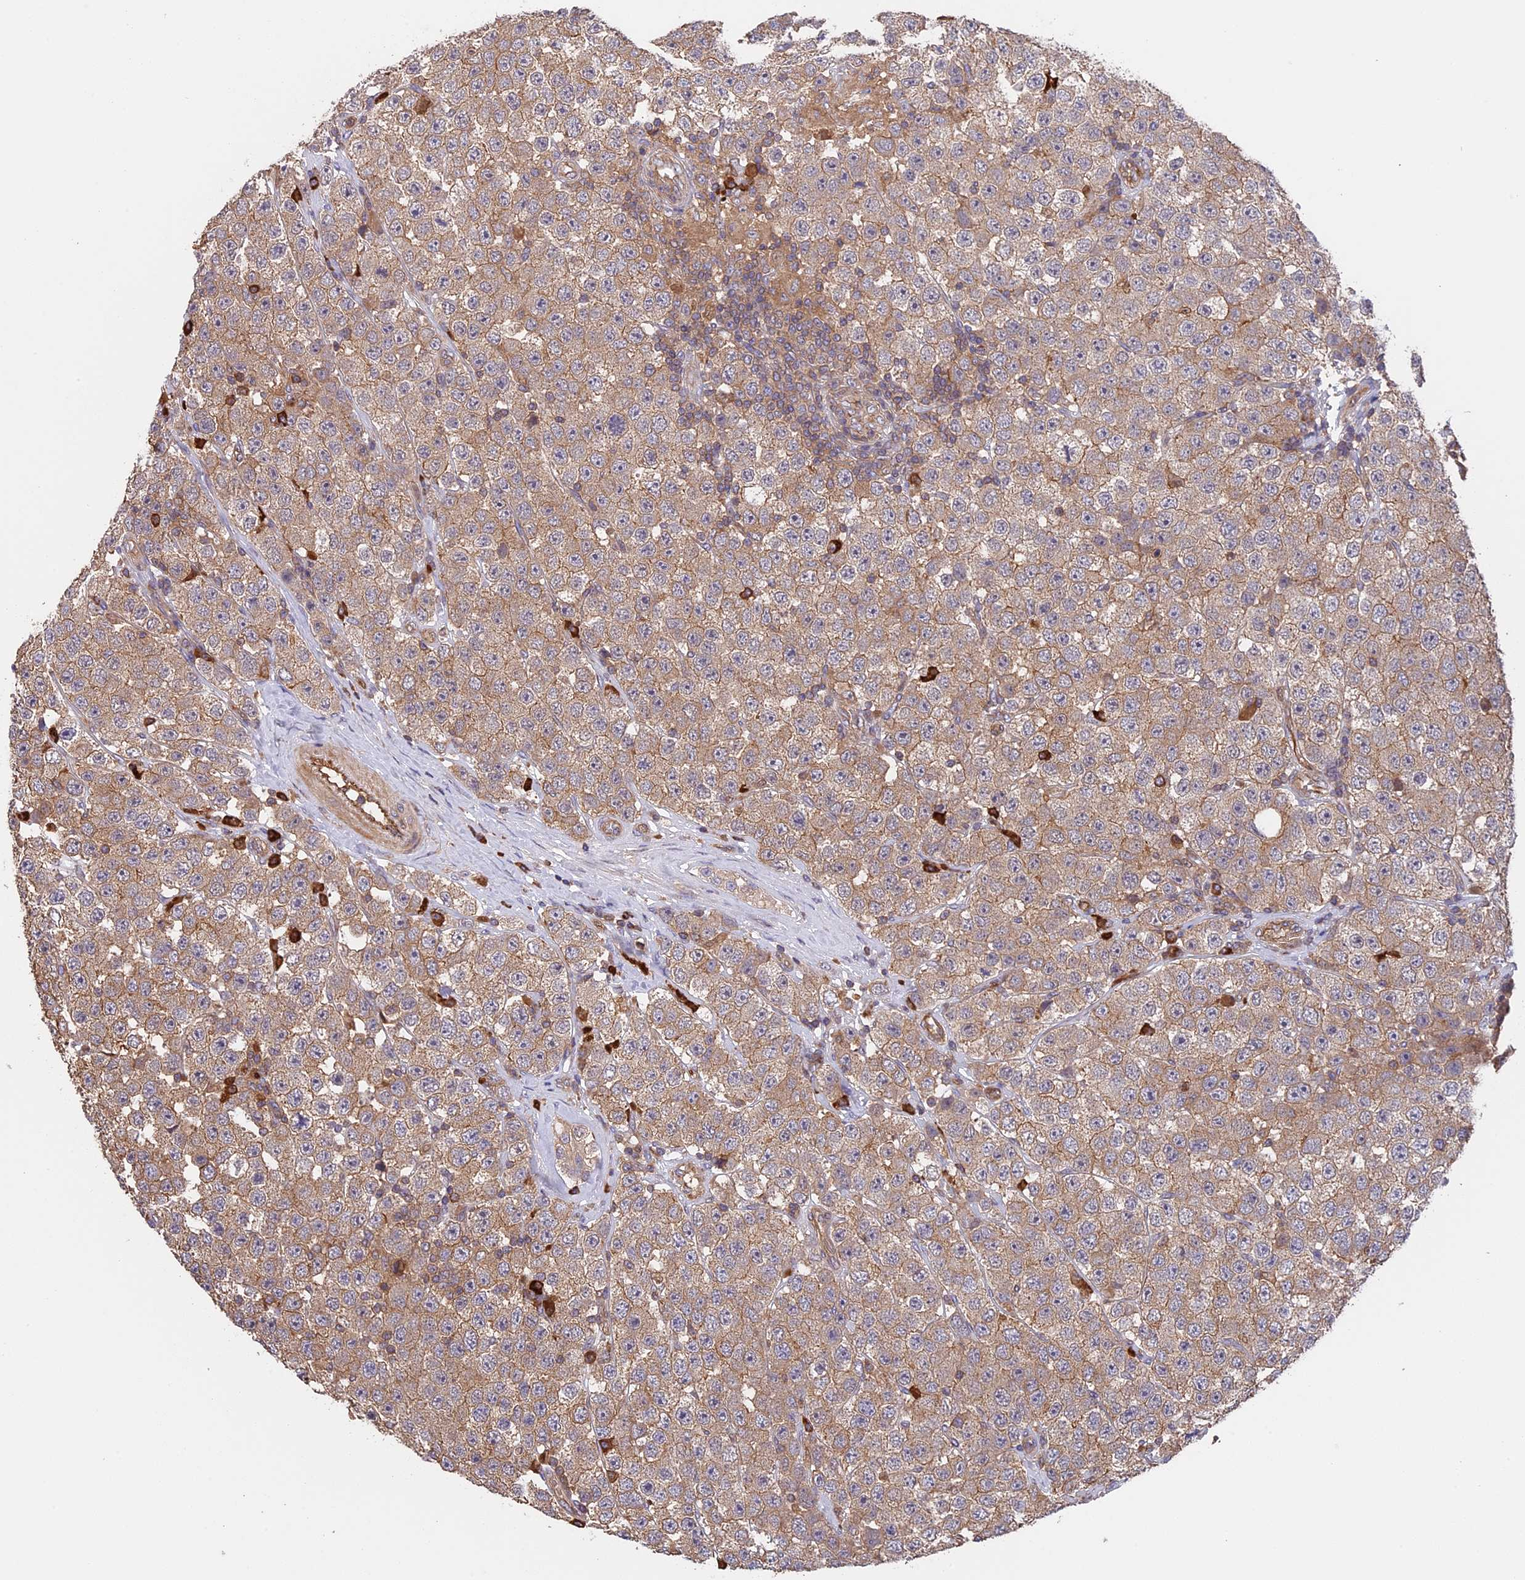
{"staining": {"intensity": "moderate", "quantity": ">75%", "location": "cytoplasmic/membranous"}, "tissue": "testis cancer", "cell_type": "Tumor cells", "image_type": "cancer", "snomed": [{"axis": "morphology", "description": "Seminoma, NOS"}, {"axis": "topography", "description": "Testis"}], "caption": "Seminoma (testis) tissue reveals moderate cytoplasmic/membranous expression in about >75% of tumor cells", "gene": "GAS8", "patient": {"sex": "male", "age": 28}}